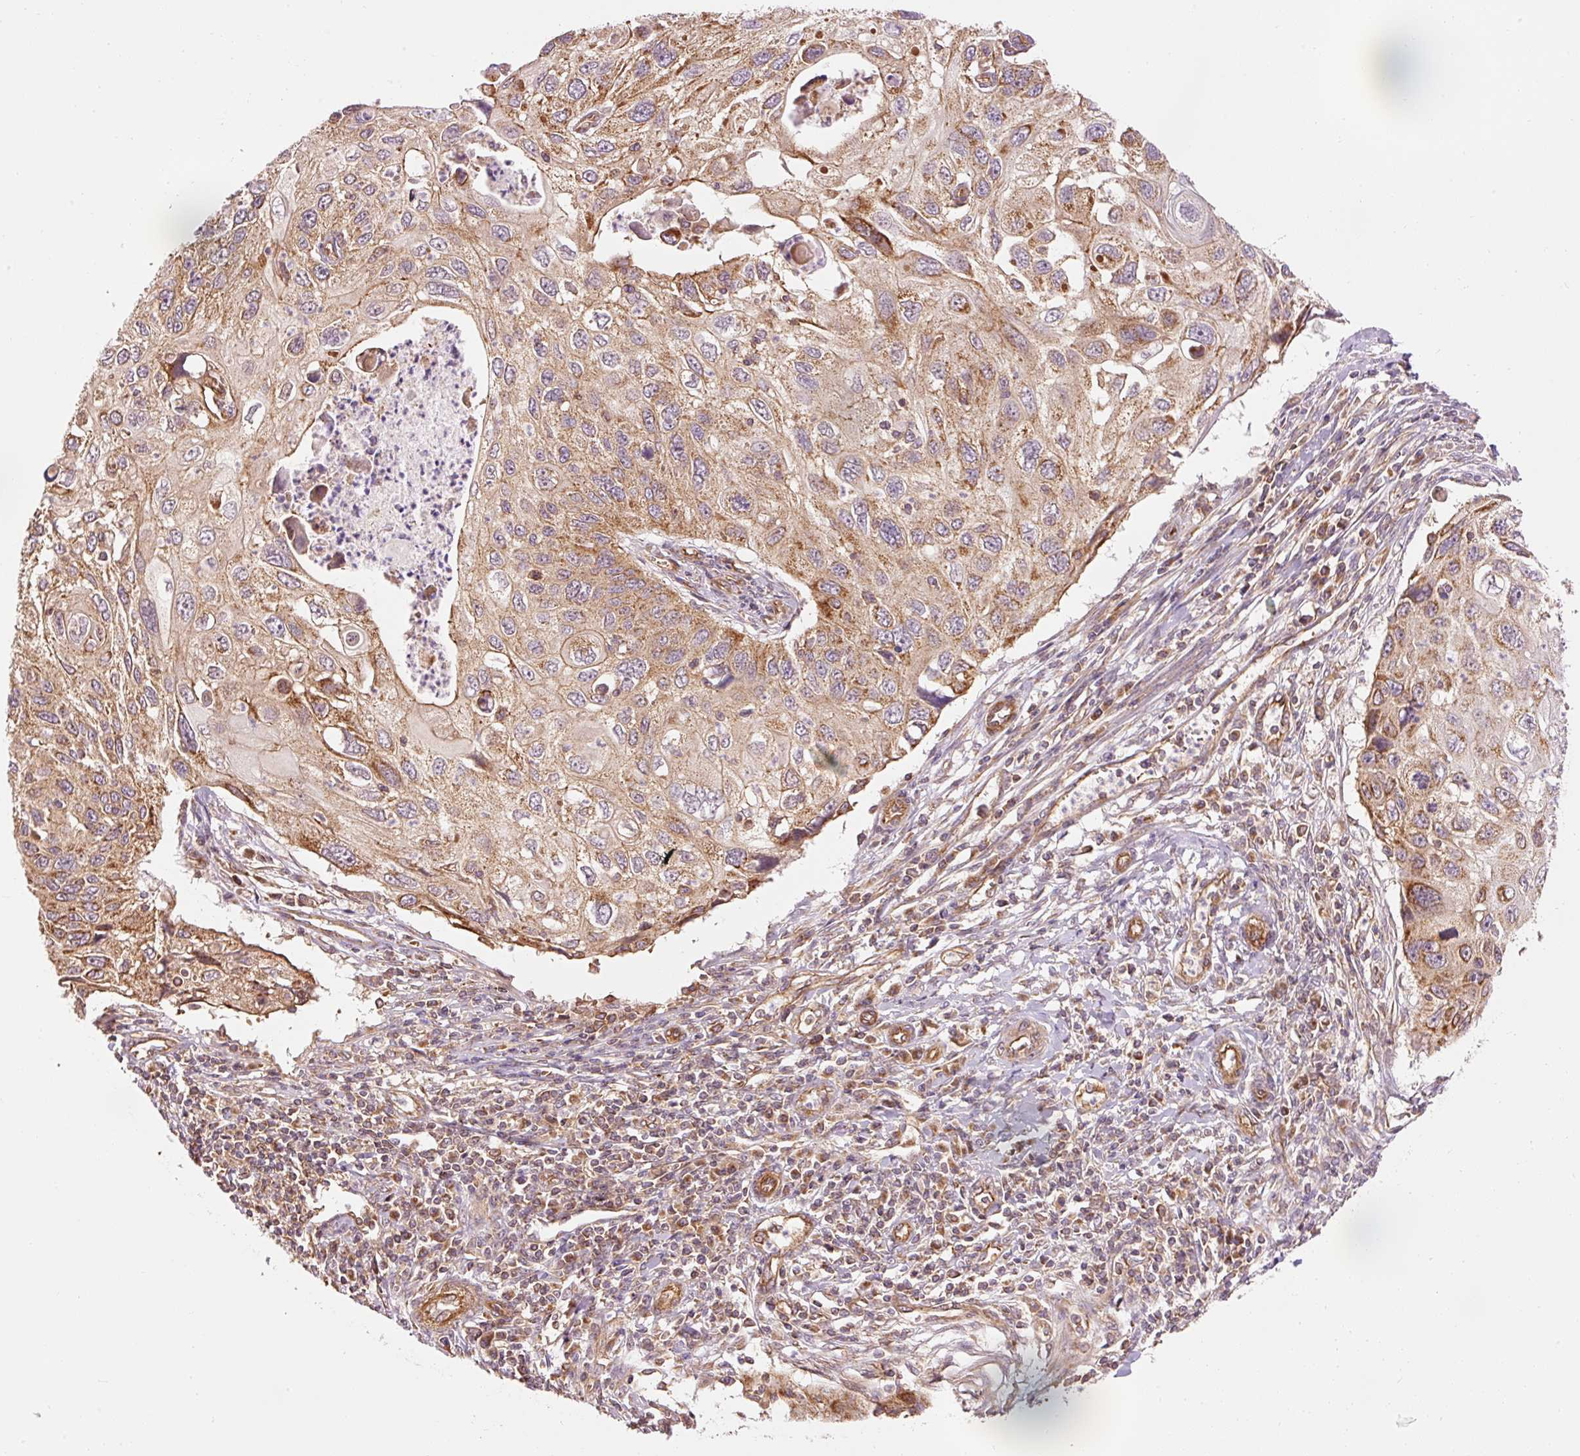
{"staining": {"intensity": "moderate", "quantity": ">75%", "location": "cytoplasmic/membranous"}, "tissue": "cervical cancer", "cell_type": "Tumor cells", "image_type": "cancer", "snomed": [{"axis": "morphology", "description": "Squamous cell carcinoma, NOS"}, {"axis": "topography", "description": "Cervix"}], "caption": "A brown stain shows moderate cytoplasmic/membranous positivity of a protein in human cervical squamous cell carcinoma tumor cells.", "gene": "ADCY4", "patient": {"sex": "female", "age": 70}}